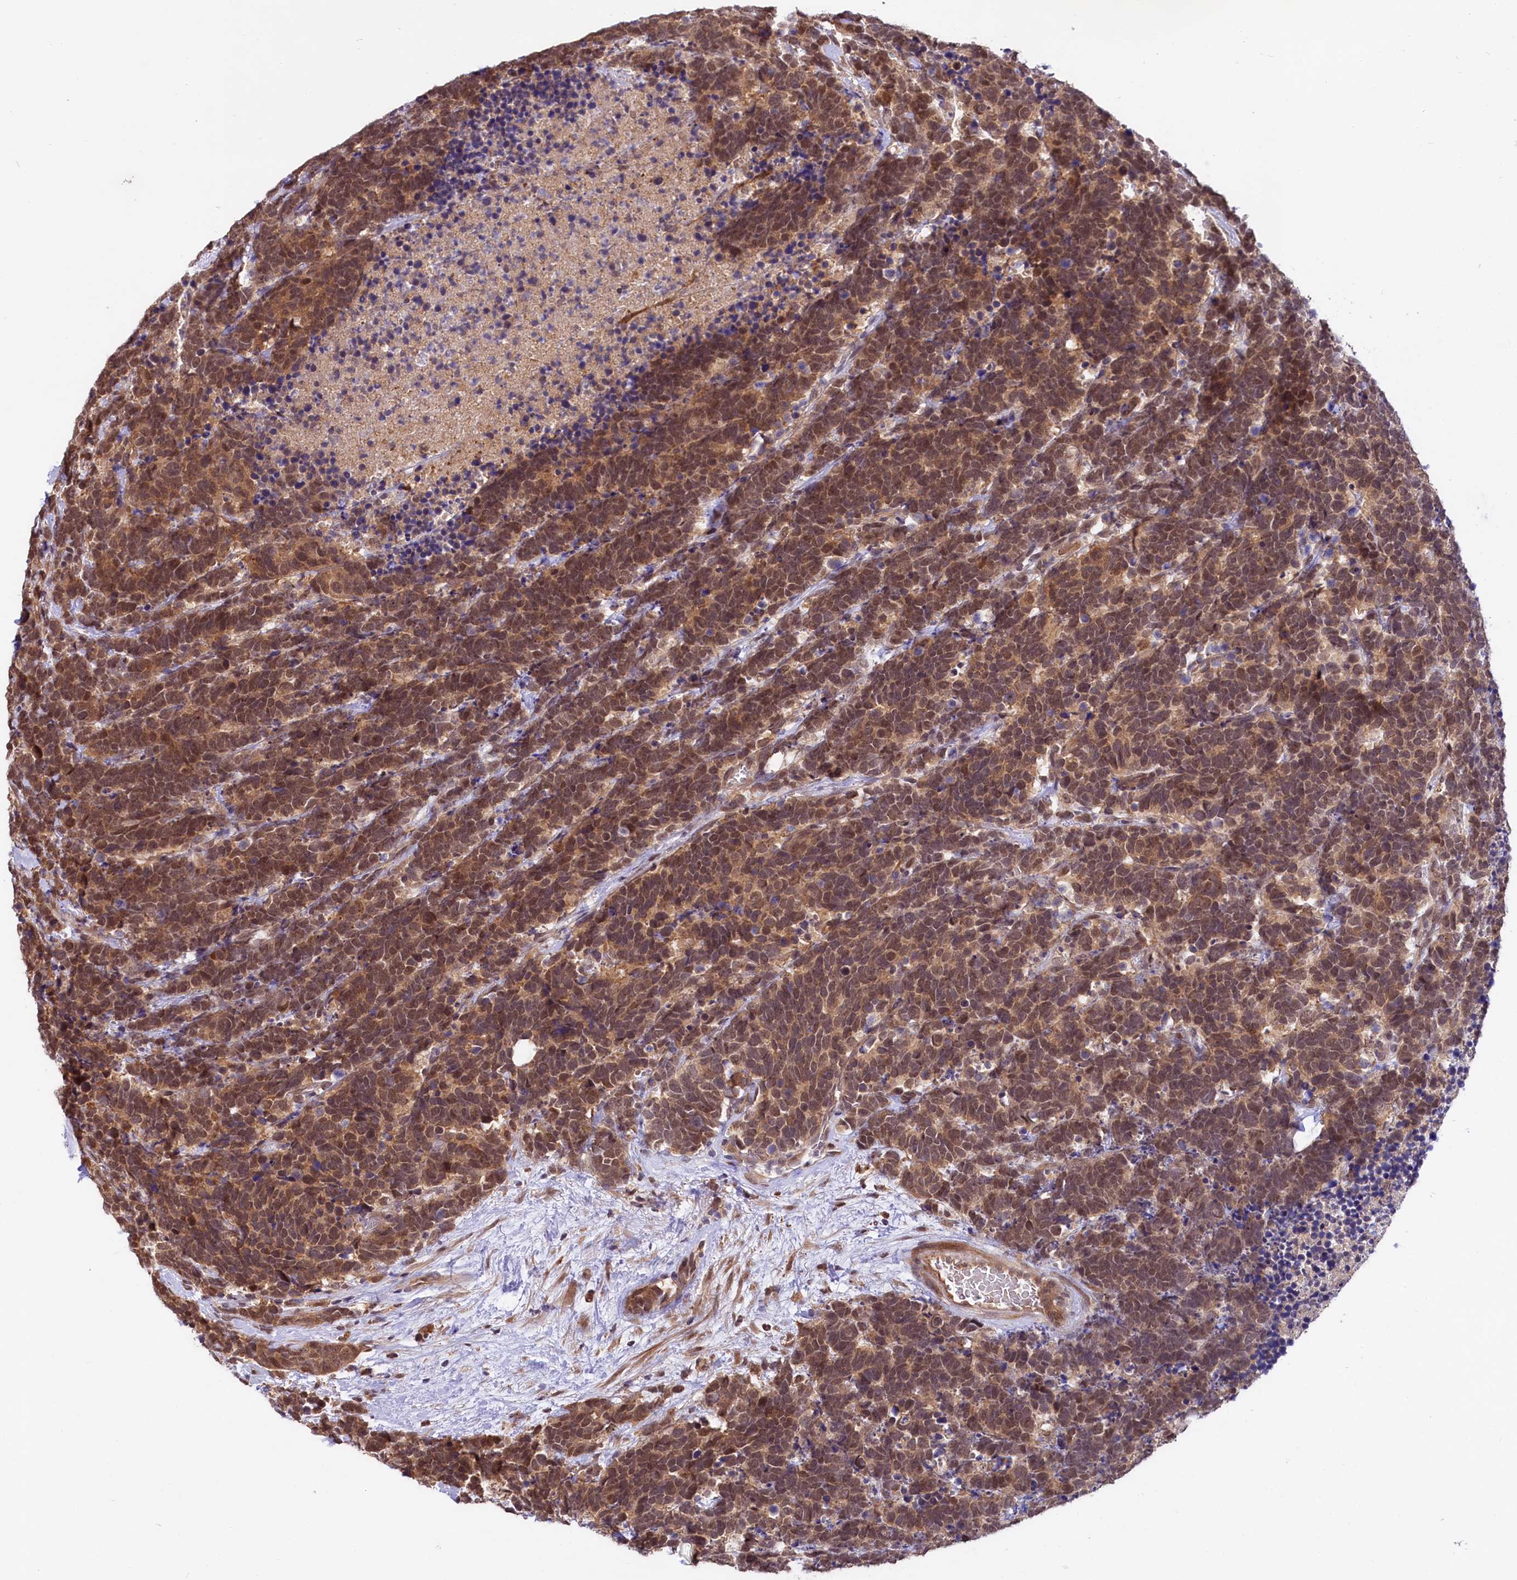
{"staining": {"intensity": "moderate", "quantity": ">75%", "location": "cytoplasmic/membranous,nuclear"}, "tissue": "carcinoid", "cell_type": "Tumor cells", "image_type": "cancer", "snomed": [{"axis": "morphology", "description": "Carcinoma, NOS"}, {"axis": "morphology", "description": "Carcinoid, malignant, NOS"}, {"axis": "topography", "description": "Urinary bladder"}], "caption": "Protein staining demonstrates moderate cytoplasmic/membranous and nuclear positivity in approximately >75% of tumor cells in malignant carcinoid.", "gene": "UBE3A", "patient": {"sex": "male", "age": 57}}